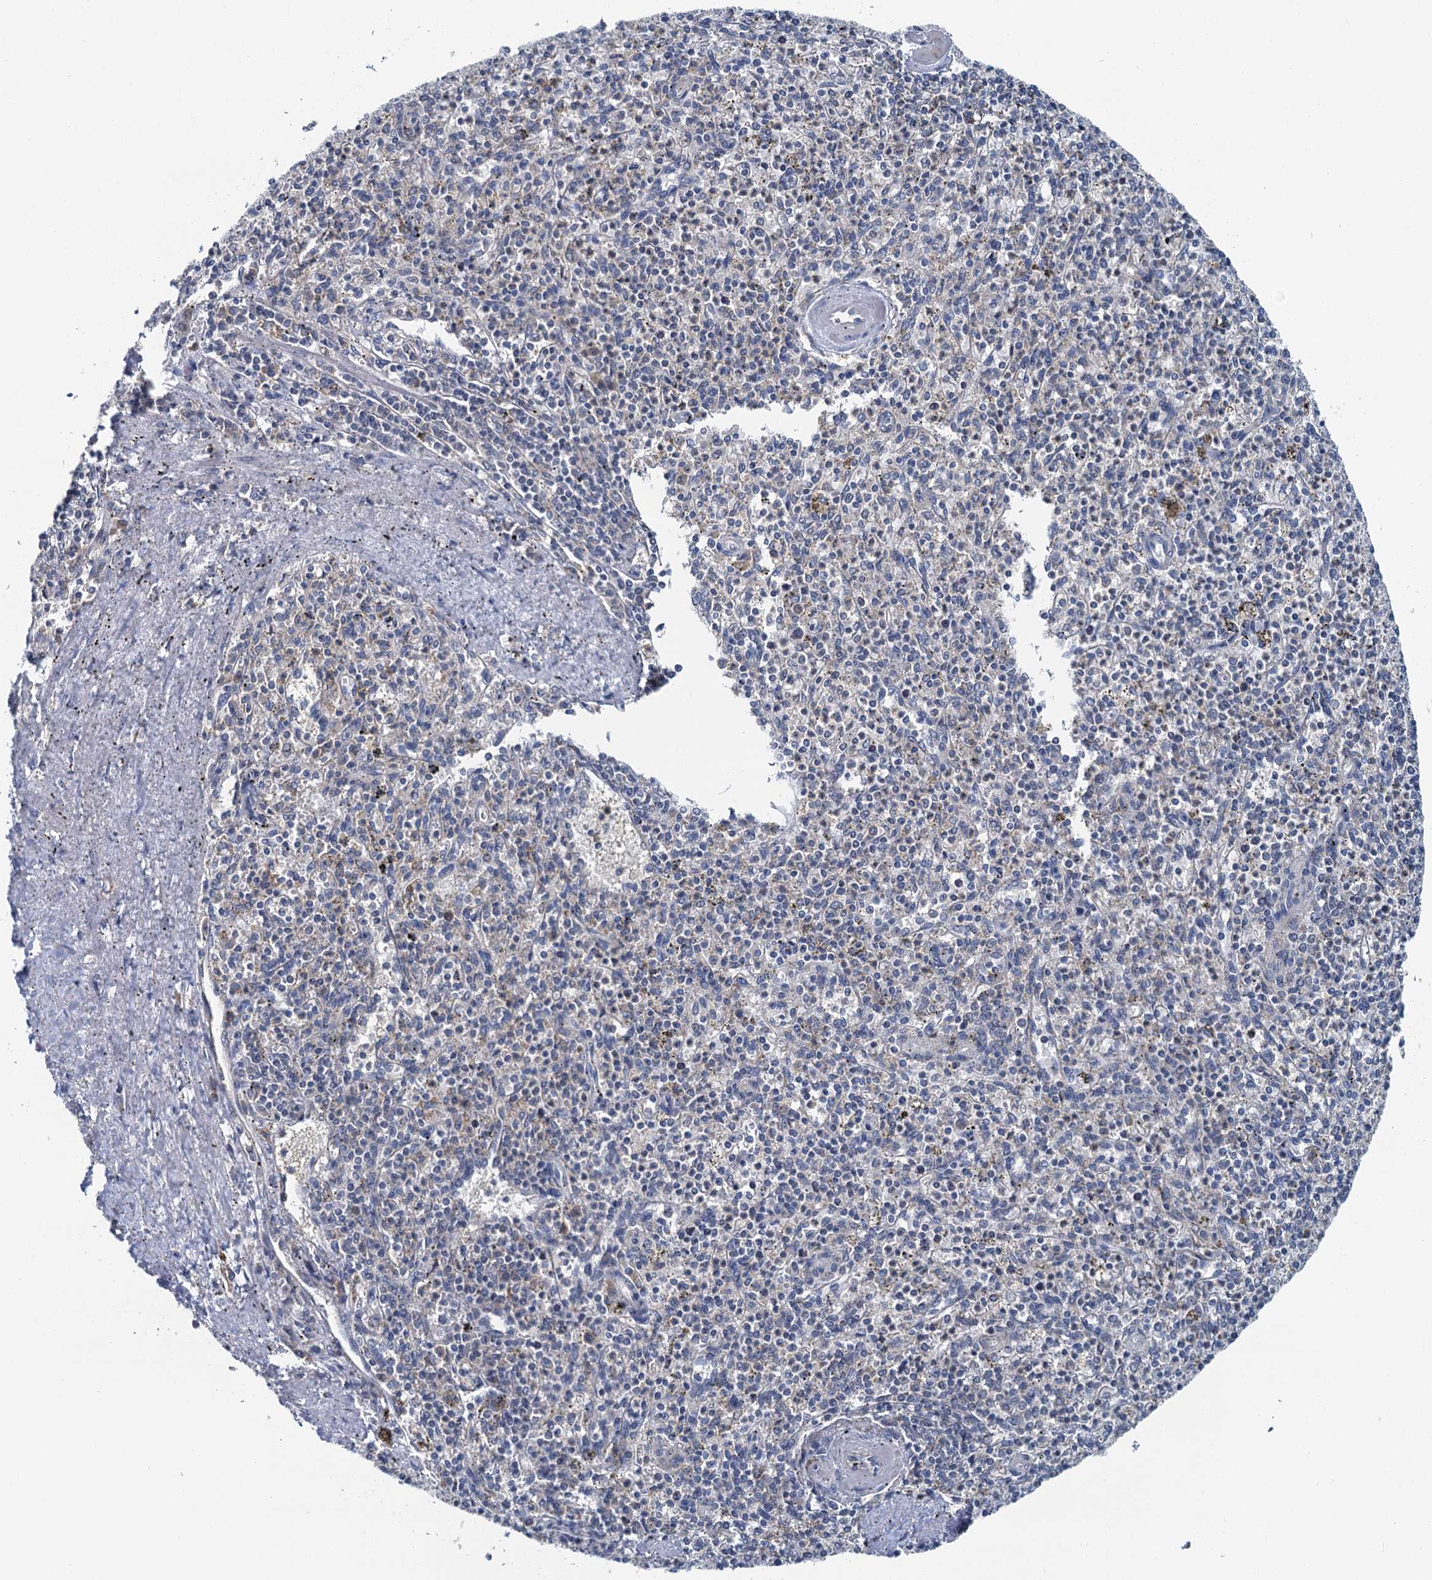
{"staining": {"intensity": "negative", "quantity": "none", "location": "none"}, "tissue": "spleen", "cell_type": "Cells in red pulp", "image_type": "normal", "snomed": [{"axis": "morphology", "description": "Normal tissue, NOS"}, {"axis": "topography", "description": "Spleen"}], "caption": "High power microscopy micrograph of an immunohistochemistry (IHC) histopathology image of benign spleen, revealing no significant positivity in cells in red pulp.", "gene": "SPINK9", "patient": {"sex": "male", "age": 72}}